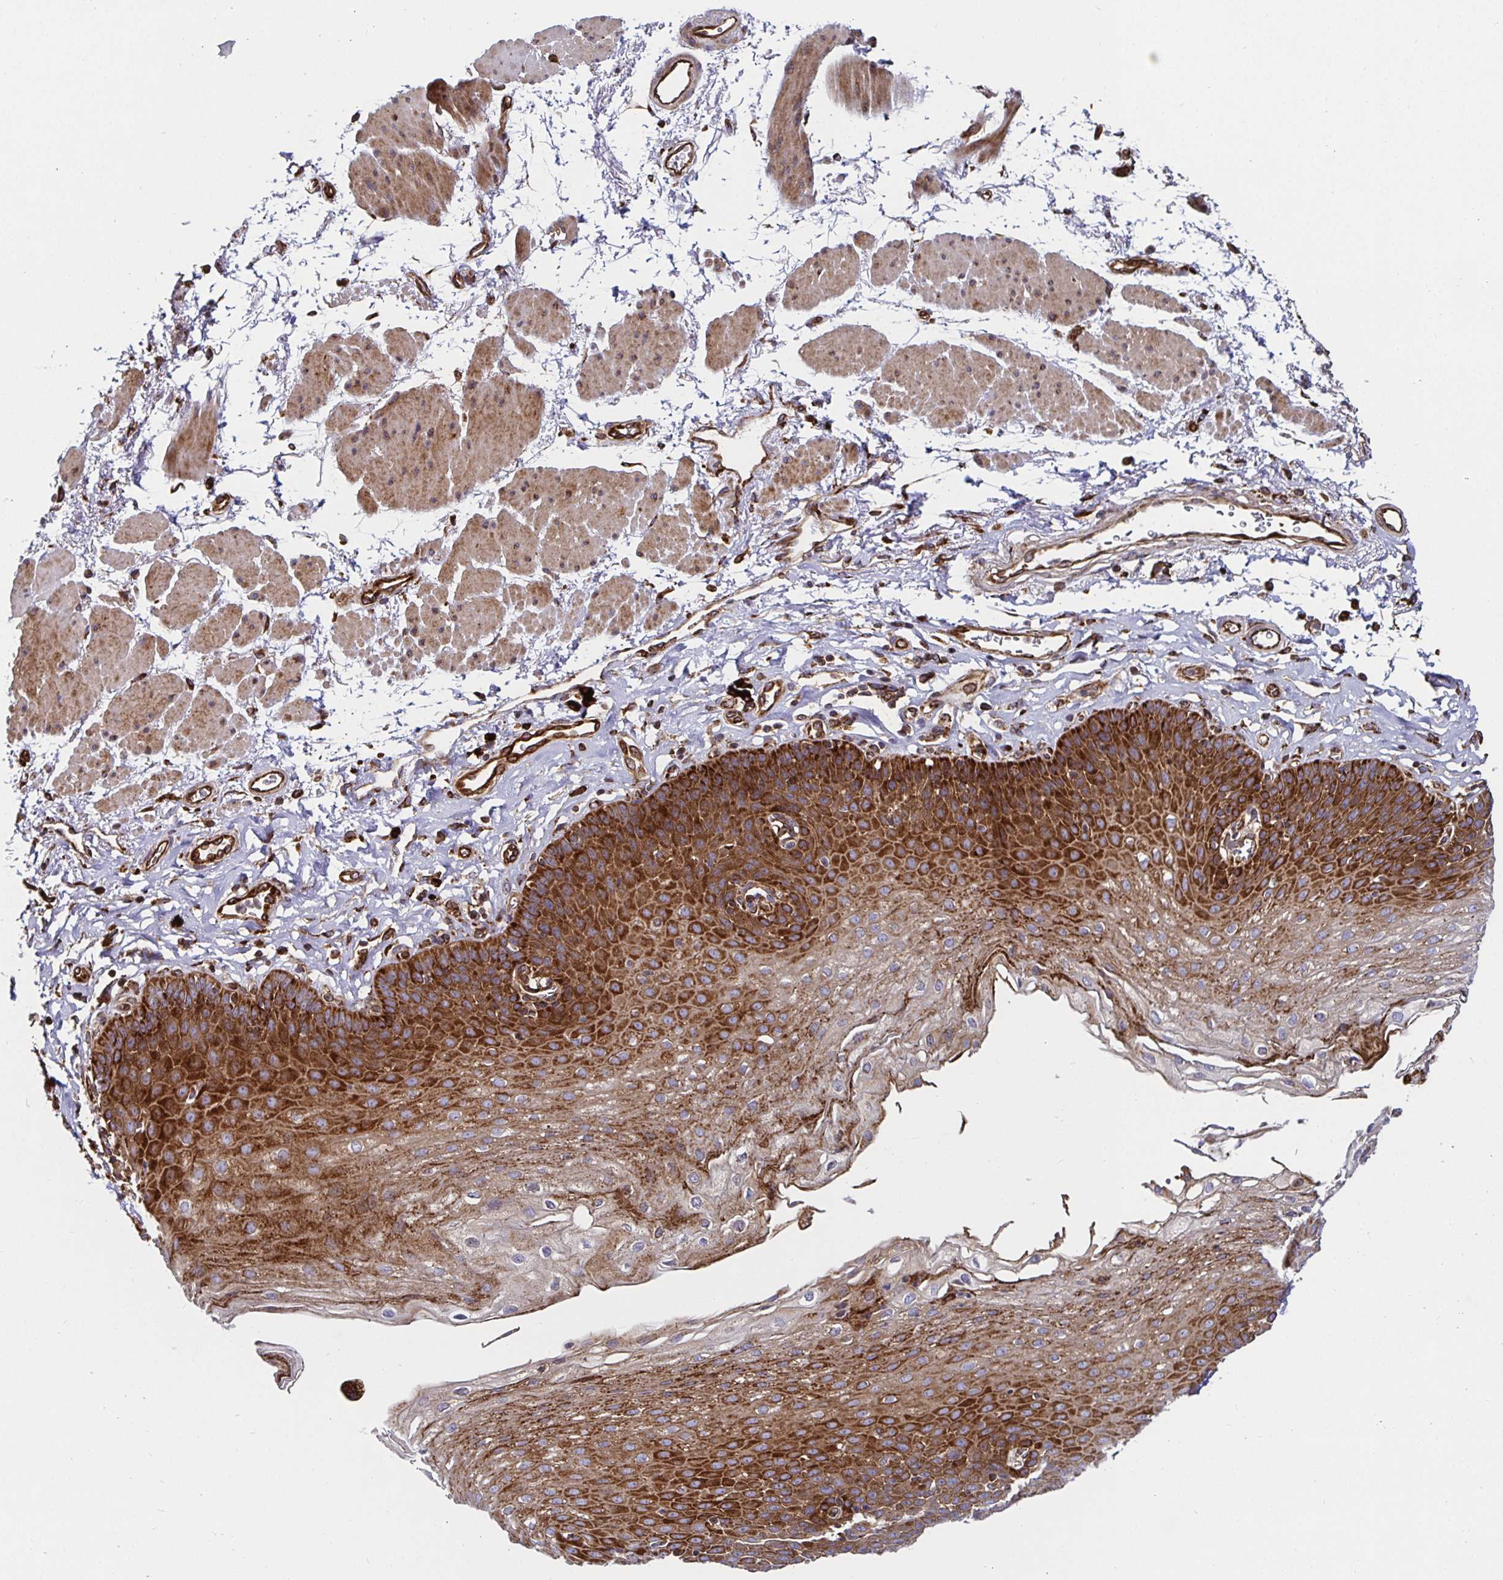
{"staining": {"intensity": "strong", "quantity": "25%-75%", "location": "cytoplasmic/membranous"}, "tissue": "esophagus", "cell_type": "Squamous epithelial cells", "image_type": "normal", "snomed": [{"axis": "morphology", "description": "Normal tissue, NOS"}, {"axis": "topography", "description": "Esophagus"}], "caption": "Immunohistochemical staining of normal human esophagus demonstrates high levels of strong cytoplasmic/membranous expression in about 25%-75% of squamous epithelial cells.", "gene": "SMYD3", "patient": {"sex": "female", "age": 81}}